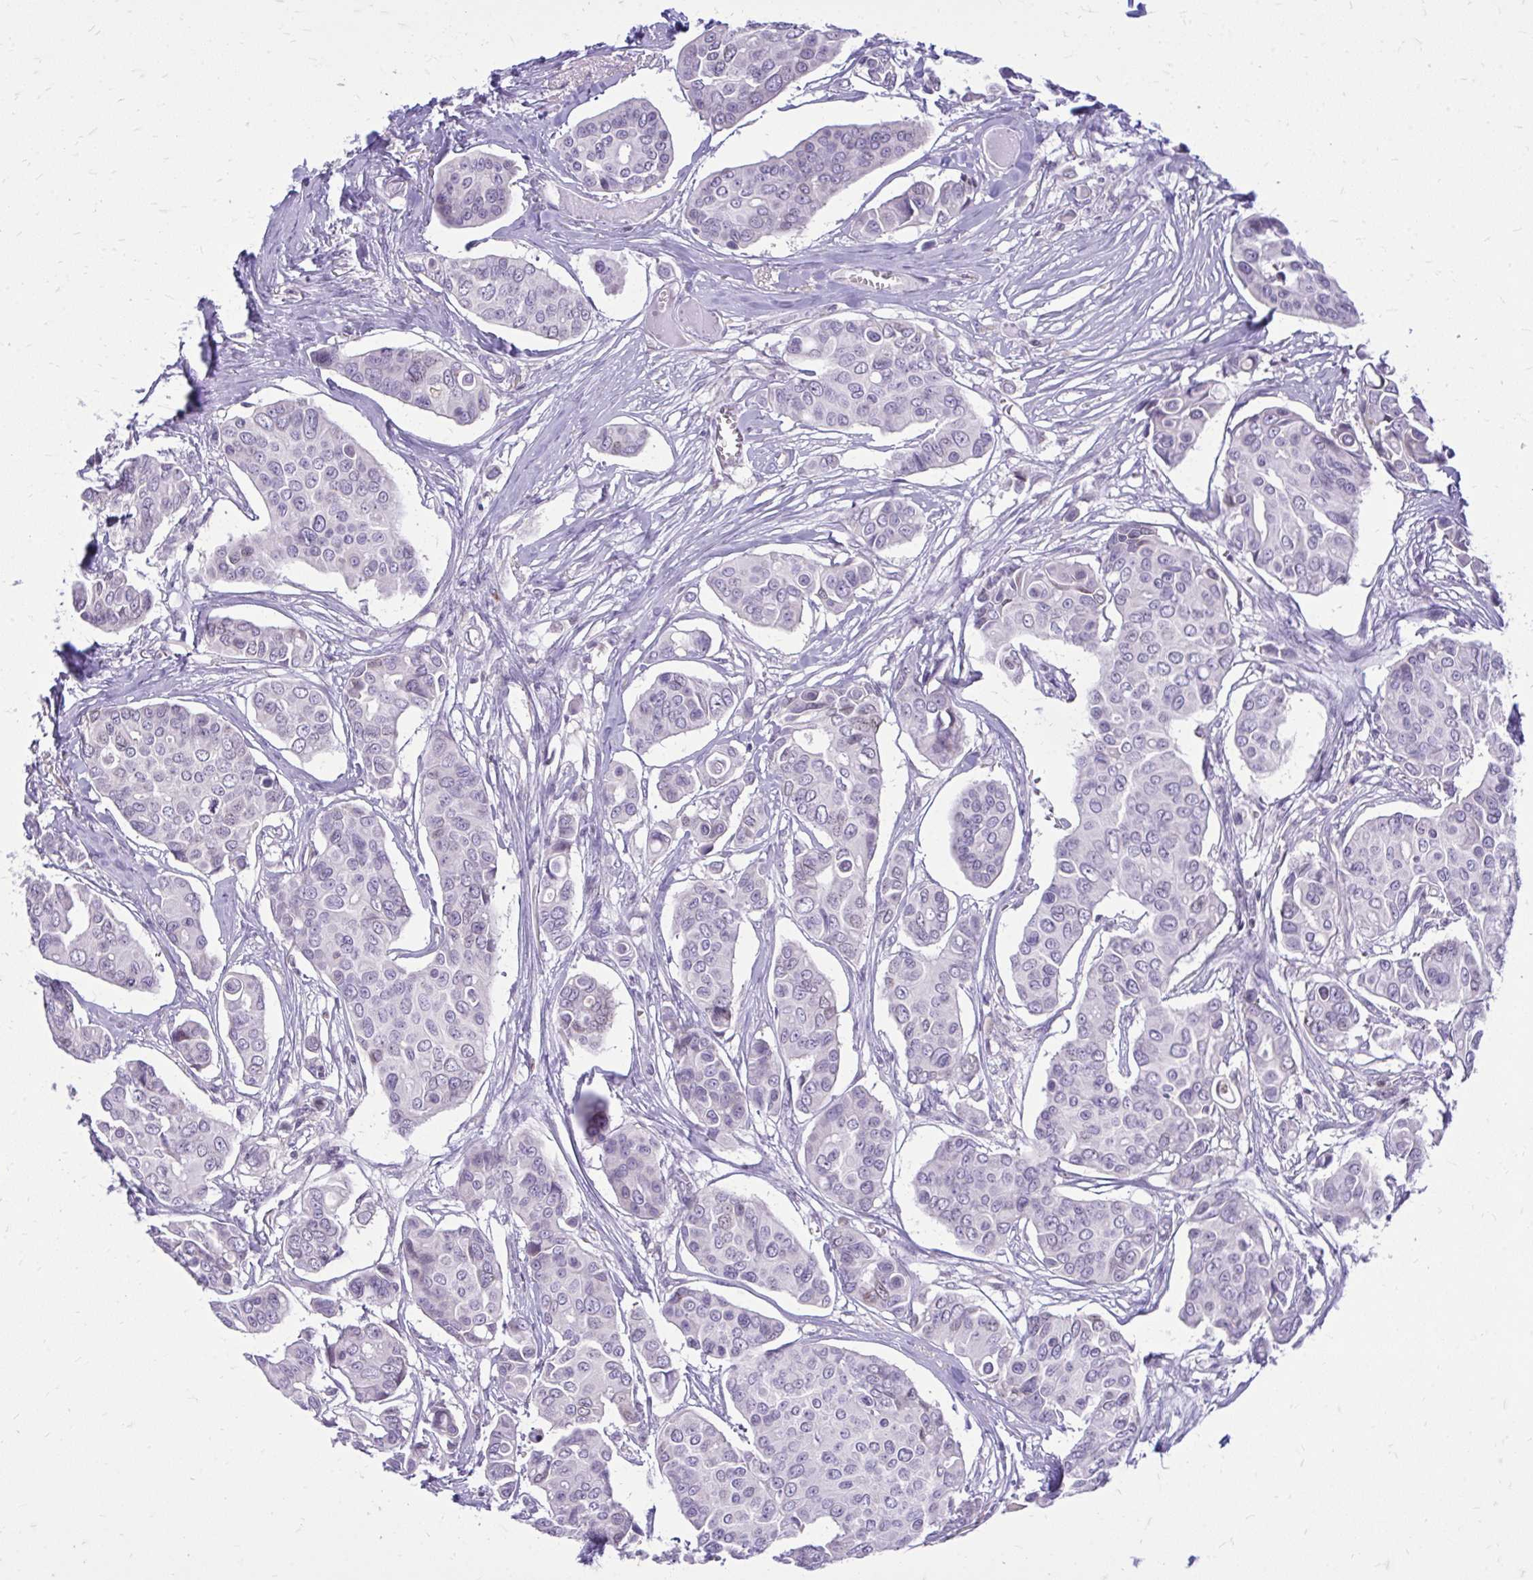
{"staining": {"intensity": "negative", "quantity": "none", "location": "none"}, "tissue": "breast cancer", "cell_type": "Tumor cells", "image_type": "cancer", "snomed": [{"axis": "morphology", "description": "Duct carcinoma"}, {"axis": "topography", "description": "Breast"}], "caption": "A micrograph of breast intraductal carcinoma stained for a protein demonstrates no brown staining in tumor cells.", "gene": "RPS6KA2", "patient": {"sex": "female", "age": 54}}